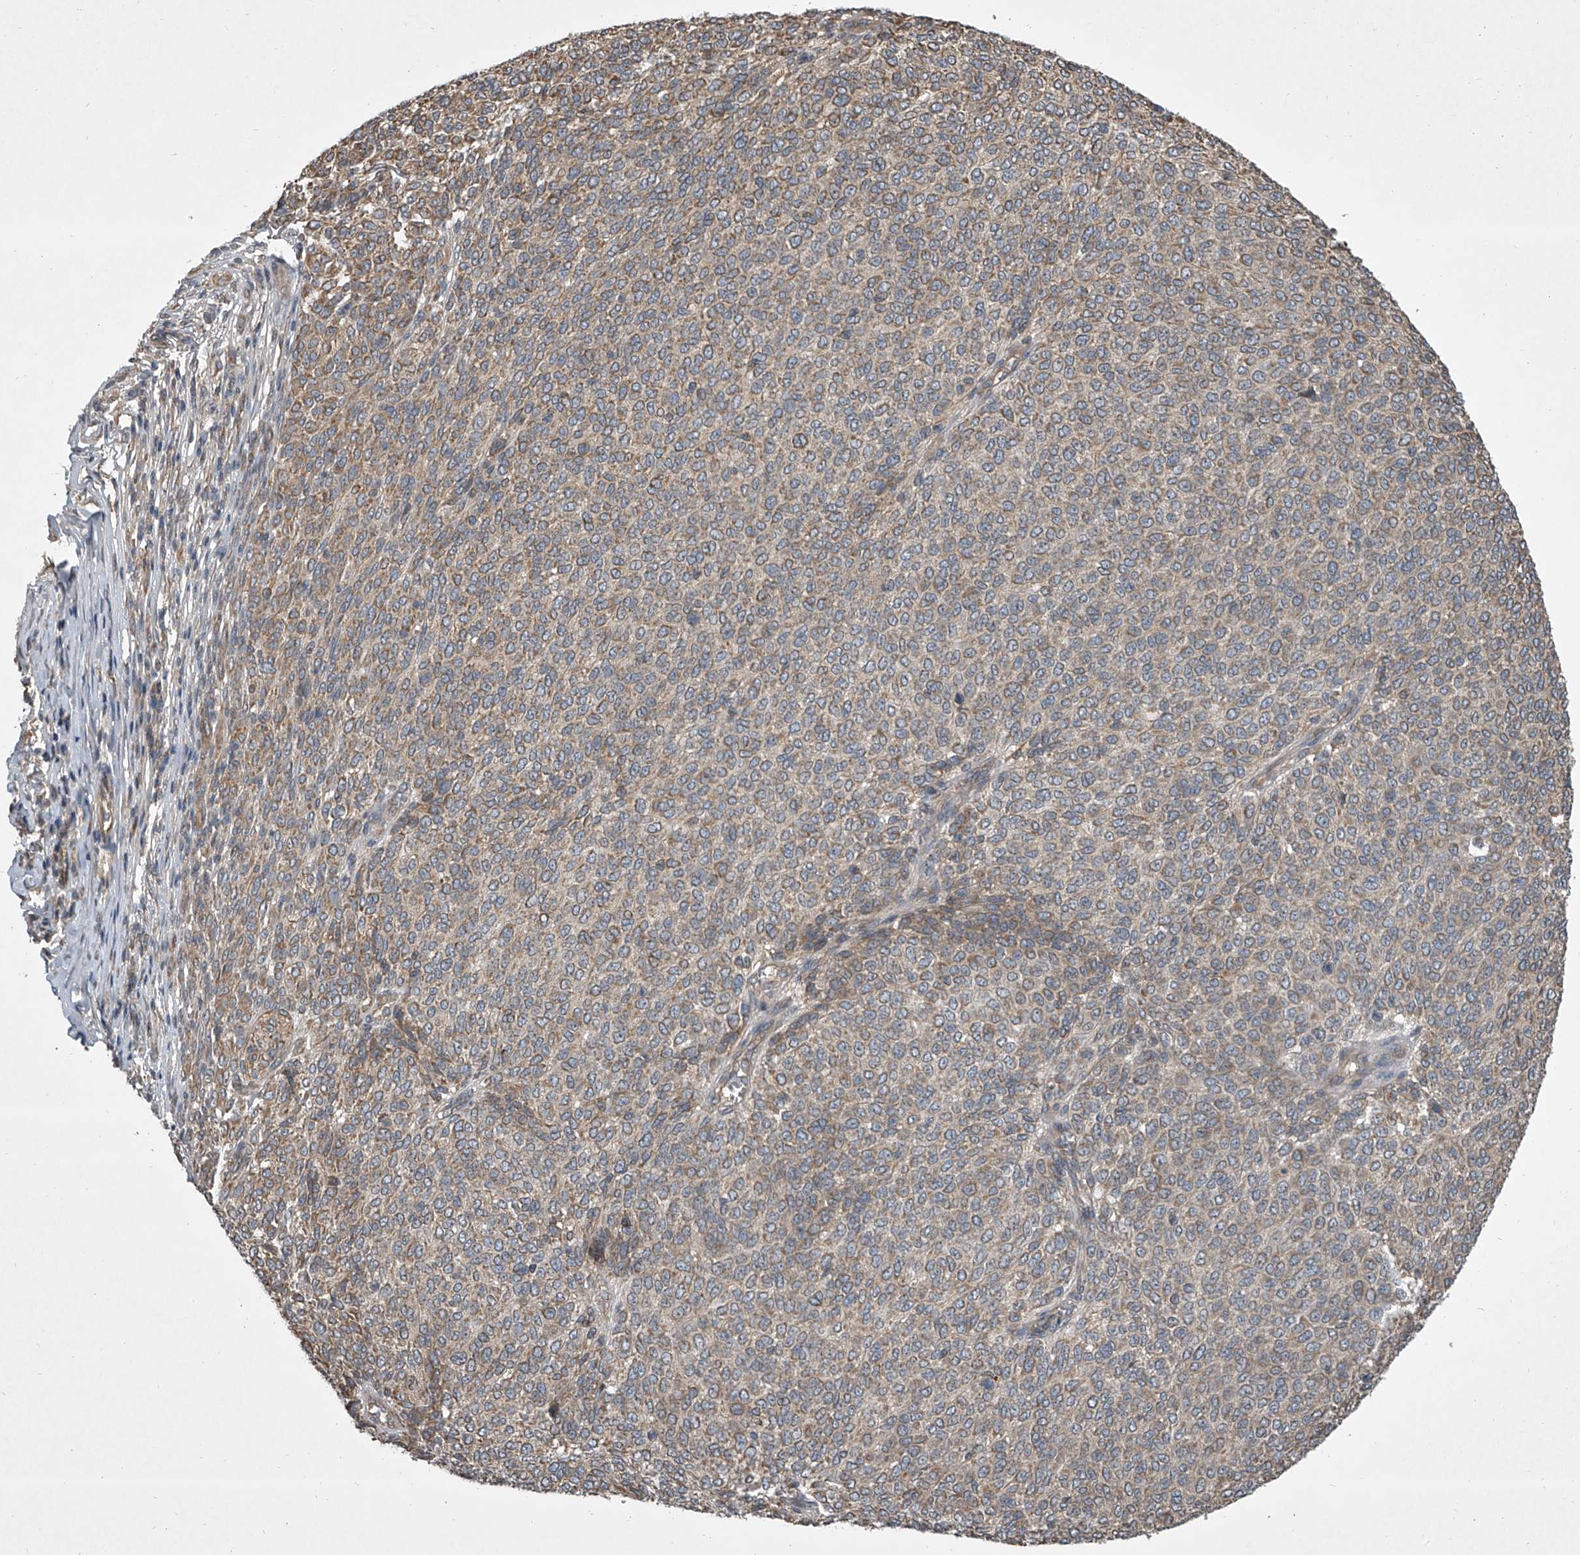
{"staining": {"intensity": "moderate", "quantity": ">75%", "location": "cytoplasmic/membranous"}, "tissue": "melanoma", "cell_type": "Tumor cells", "image_type": "cancer", "snomed": [{"axis": "morphology", "description": "Malignant melanoma, NOS"}, {"axis": "topography", "description": "Skin"}], "caption": "A brown stain shows moderate cytoplasmic/membranous positivity of a protein in malignant melanoma tumor cells.", "gene": "NFS1", "patient": {"sex": "male", "age": 49}}